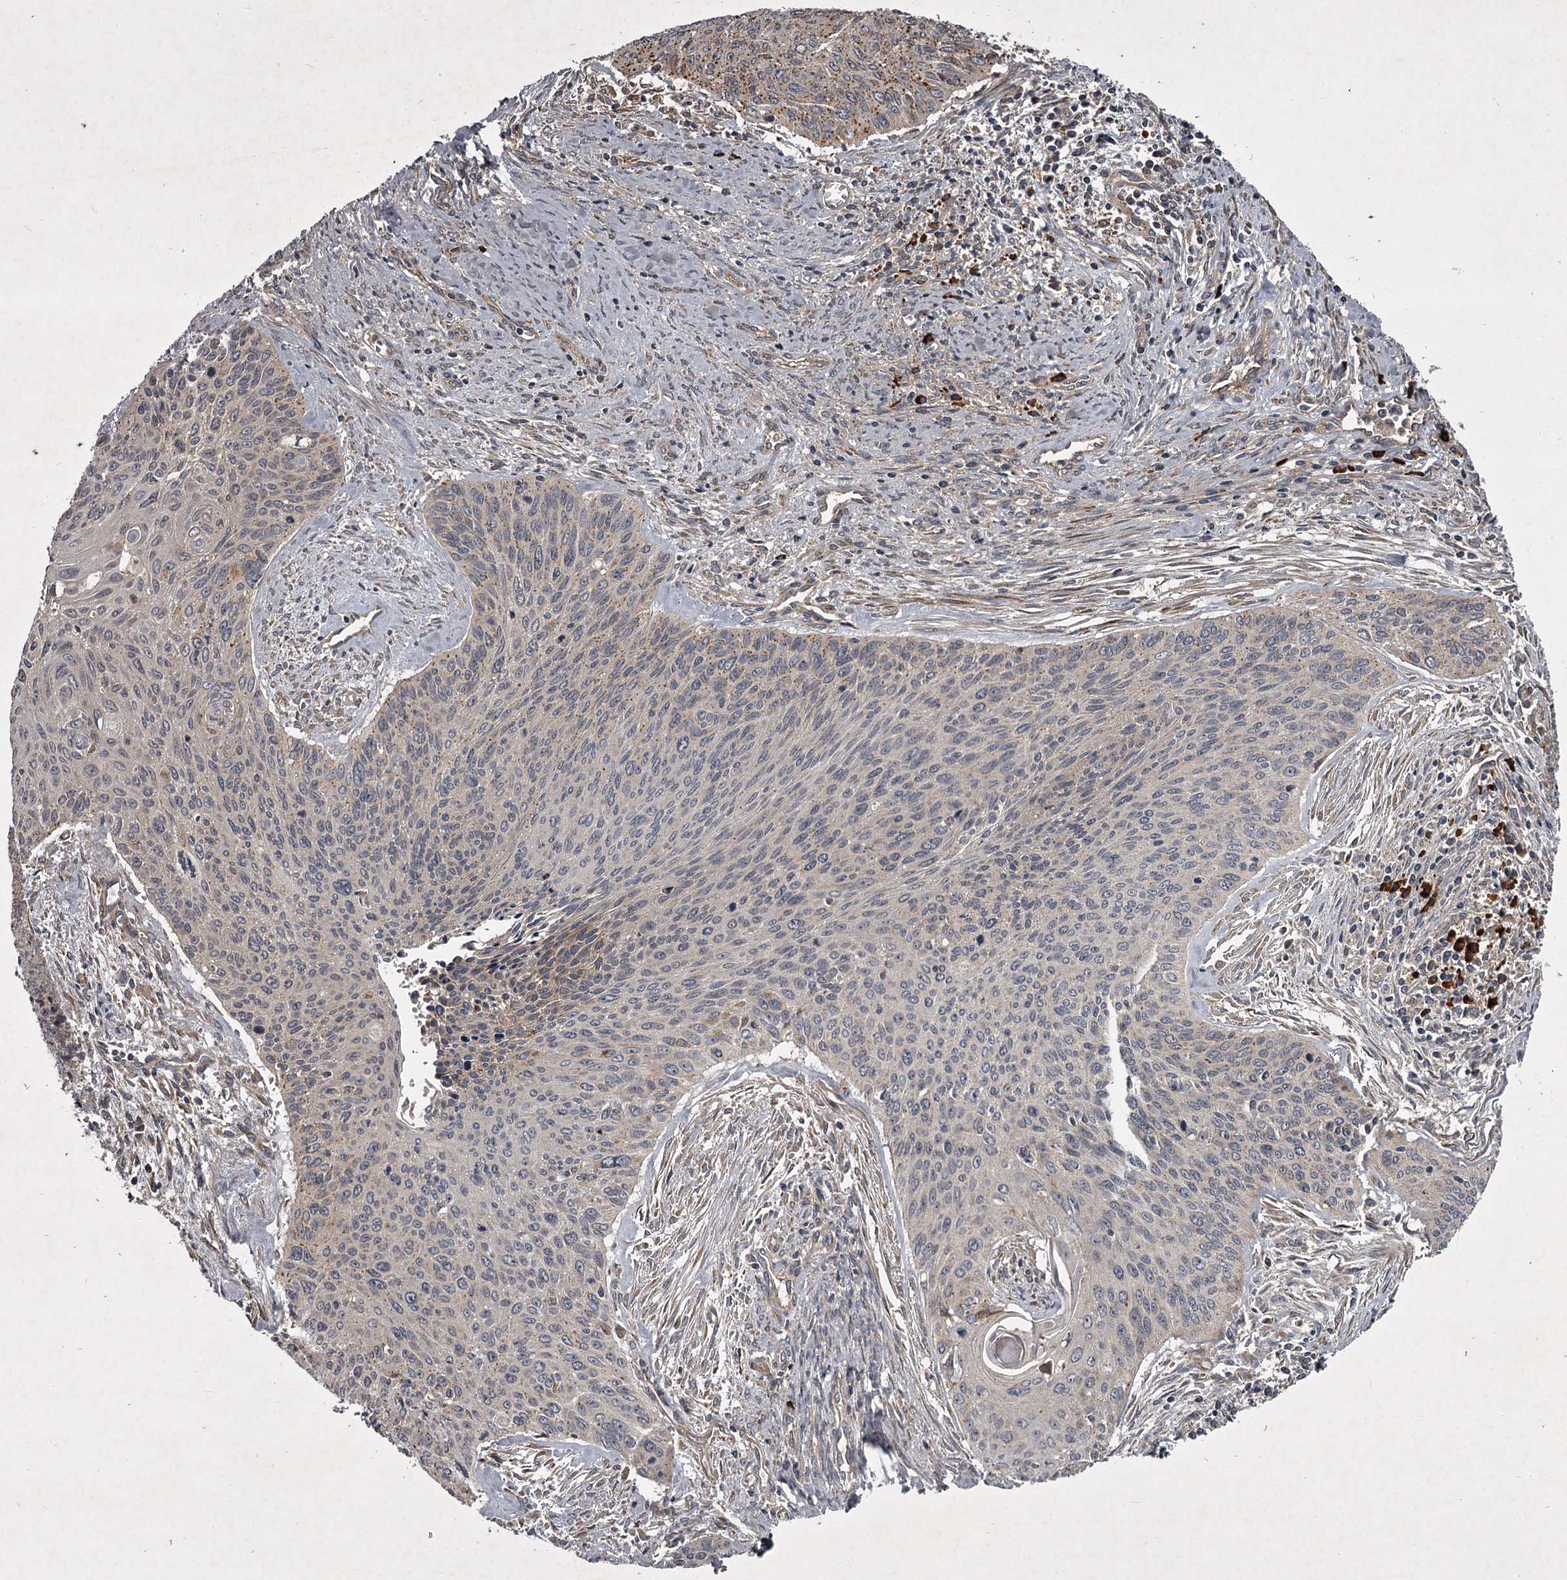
{"staining": {"intensity": "negative", "quantity": "none", "location": "none"}, "tissue": "cervical cancer", "cell_type": "Tumor cells", "image_type": "cancer", "snomed": [{"axis": "morphology", "description": "Squamous cell carcinoma, NOS"}, {"axis": "topography", "description": "Cervix"}], "caption": "This is a photomicrograph of IHC staining of cervical cancer, which shows no positivity in tumor cells.", "gene": "UNC93B1", "patient": {"sex": "female", "age": 55}}